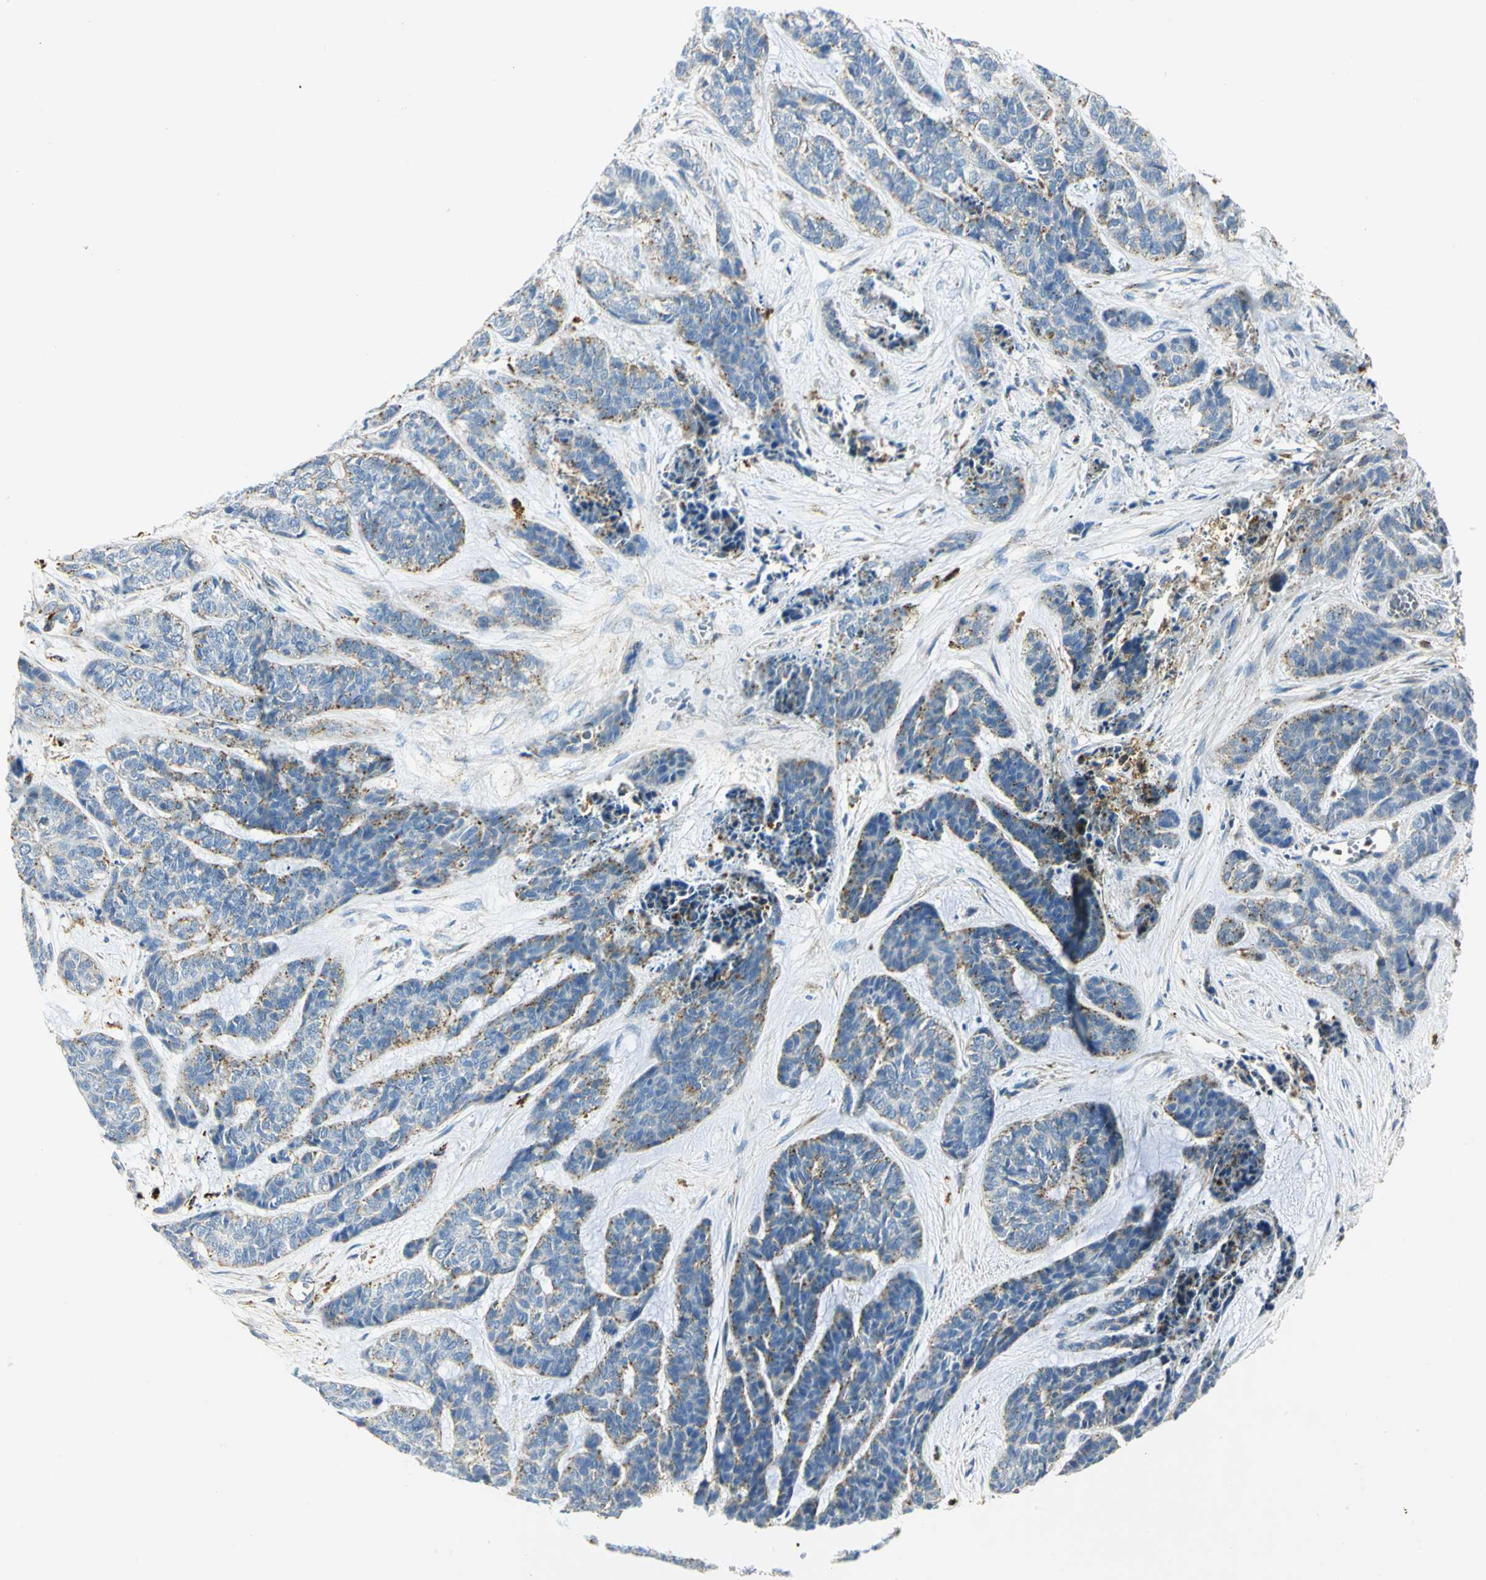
{"staining": {"intensity": "weak", "quantity": "25%-75%", "location": "cytoplasmic/membranous"}, "tissue": "skin cancer", "cell_type": "Tumor cells", "image_type": "cancer", "snomed": [{"axis": "morphology", "description": "Basal cell carcinoma"}, {"axis": "topography", "description": "Skin"}], "caption": "A brown stain shows weak cytoplasmic/membranous positivity of a protein in human skin cancer (basal cell carcinoma) tumor cells. Immunohistochemistry stains the protein in brown and the nuclei are stained blue.", "gene": "ARSA", "patient": {"sex": "female", "age": 64}}